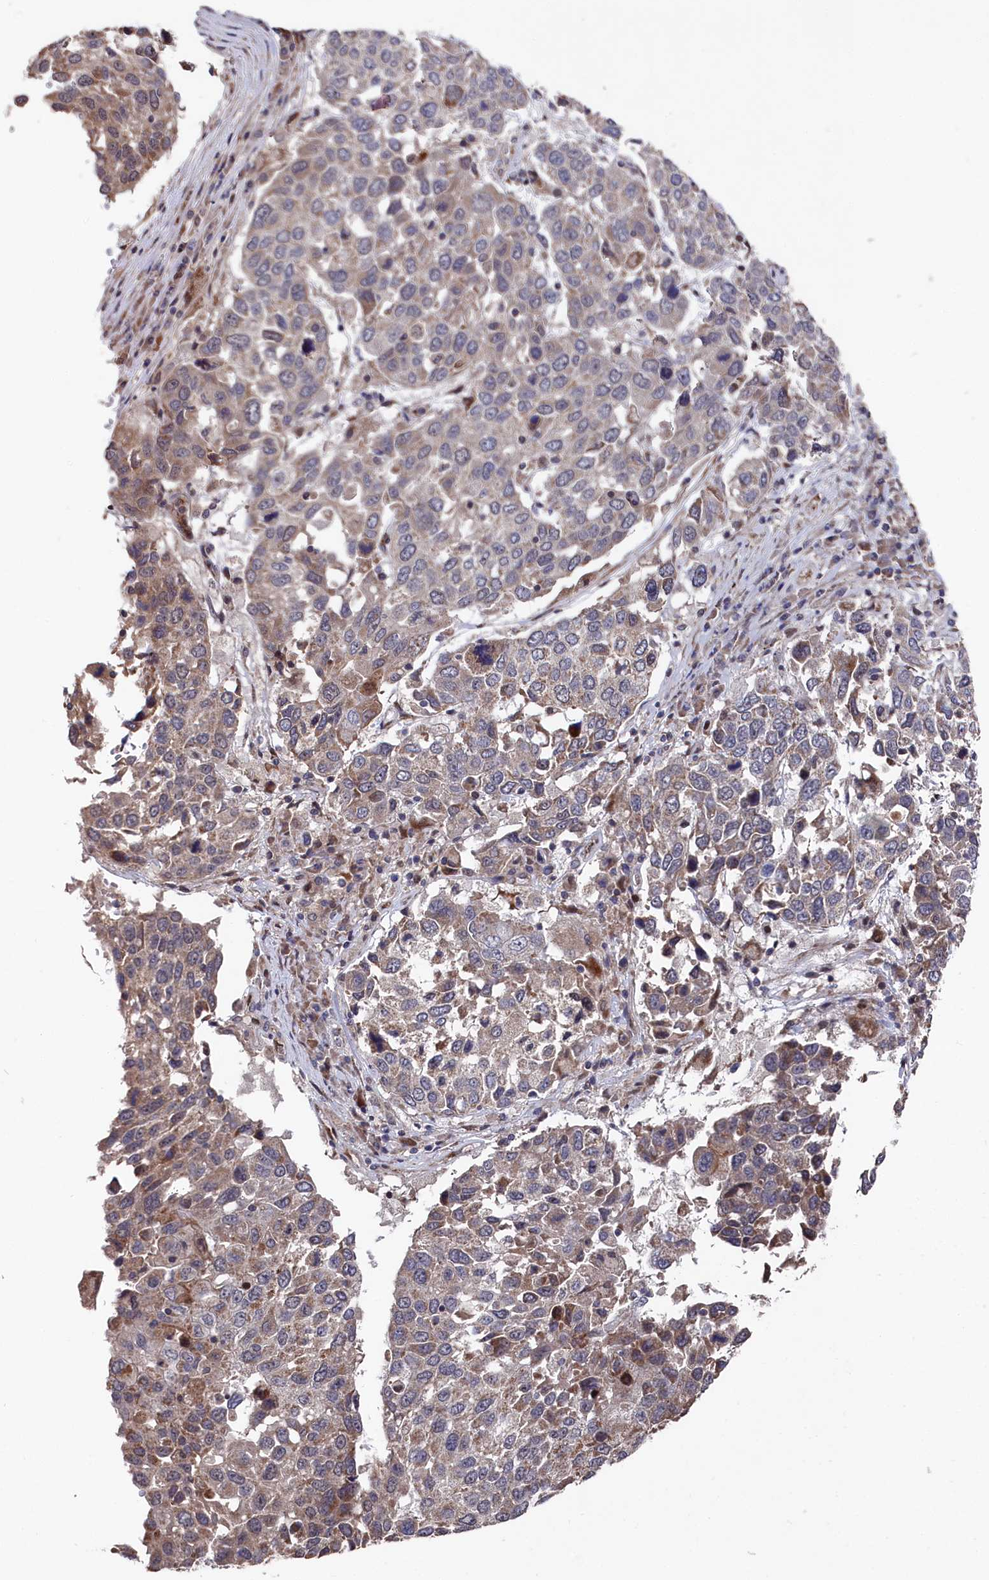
{"staining": {"intensity": "moderate", "quantity": "25%-75%", "location": "cytoplasmic/membranous"}, "tissue": "lung cancer", "cell_type": "Tumor cells", "image_type": "cancer", "snomed": [{"axis": "morphology", "description": "Squamous cell carcinoma, NOS"}, {"axis": "topography", "description": "Lung"}], "caption": "This histopathology image reveals IHC staining of human lung squamous cell carcinoma, with medium moderate cytoplasmic/membranous expression in approximately 25%-75% of tumor cells.", "gene": "SUPV3L1", "patient": {"sex": "male", "age": 65}}